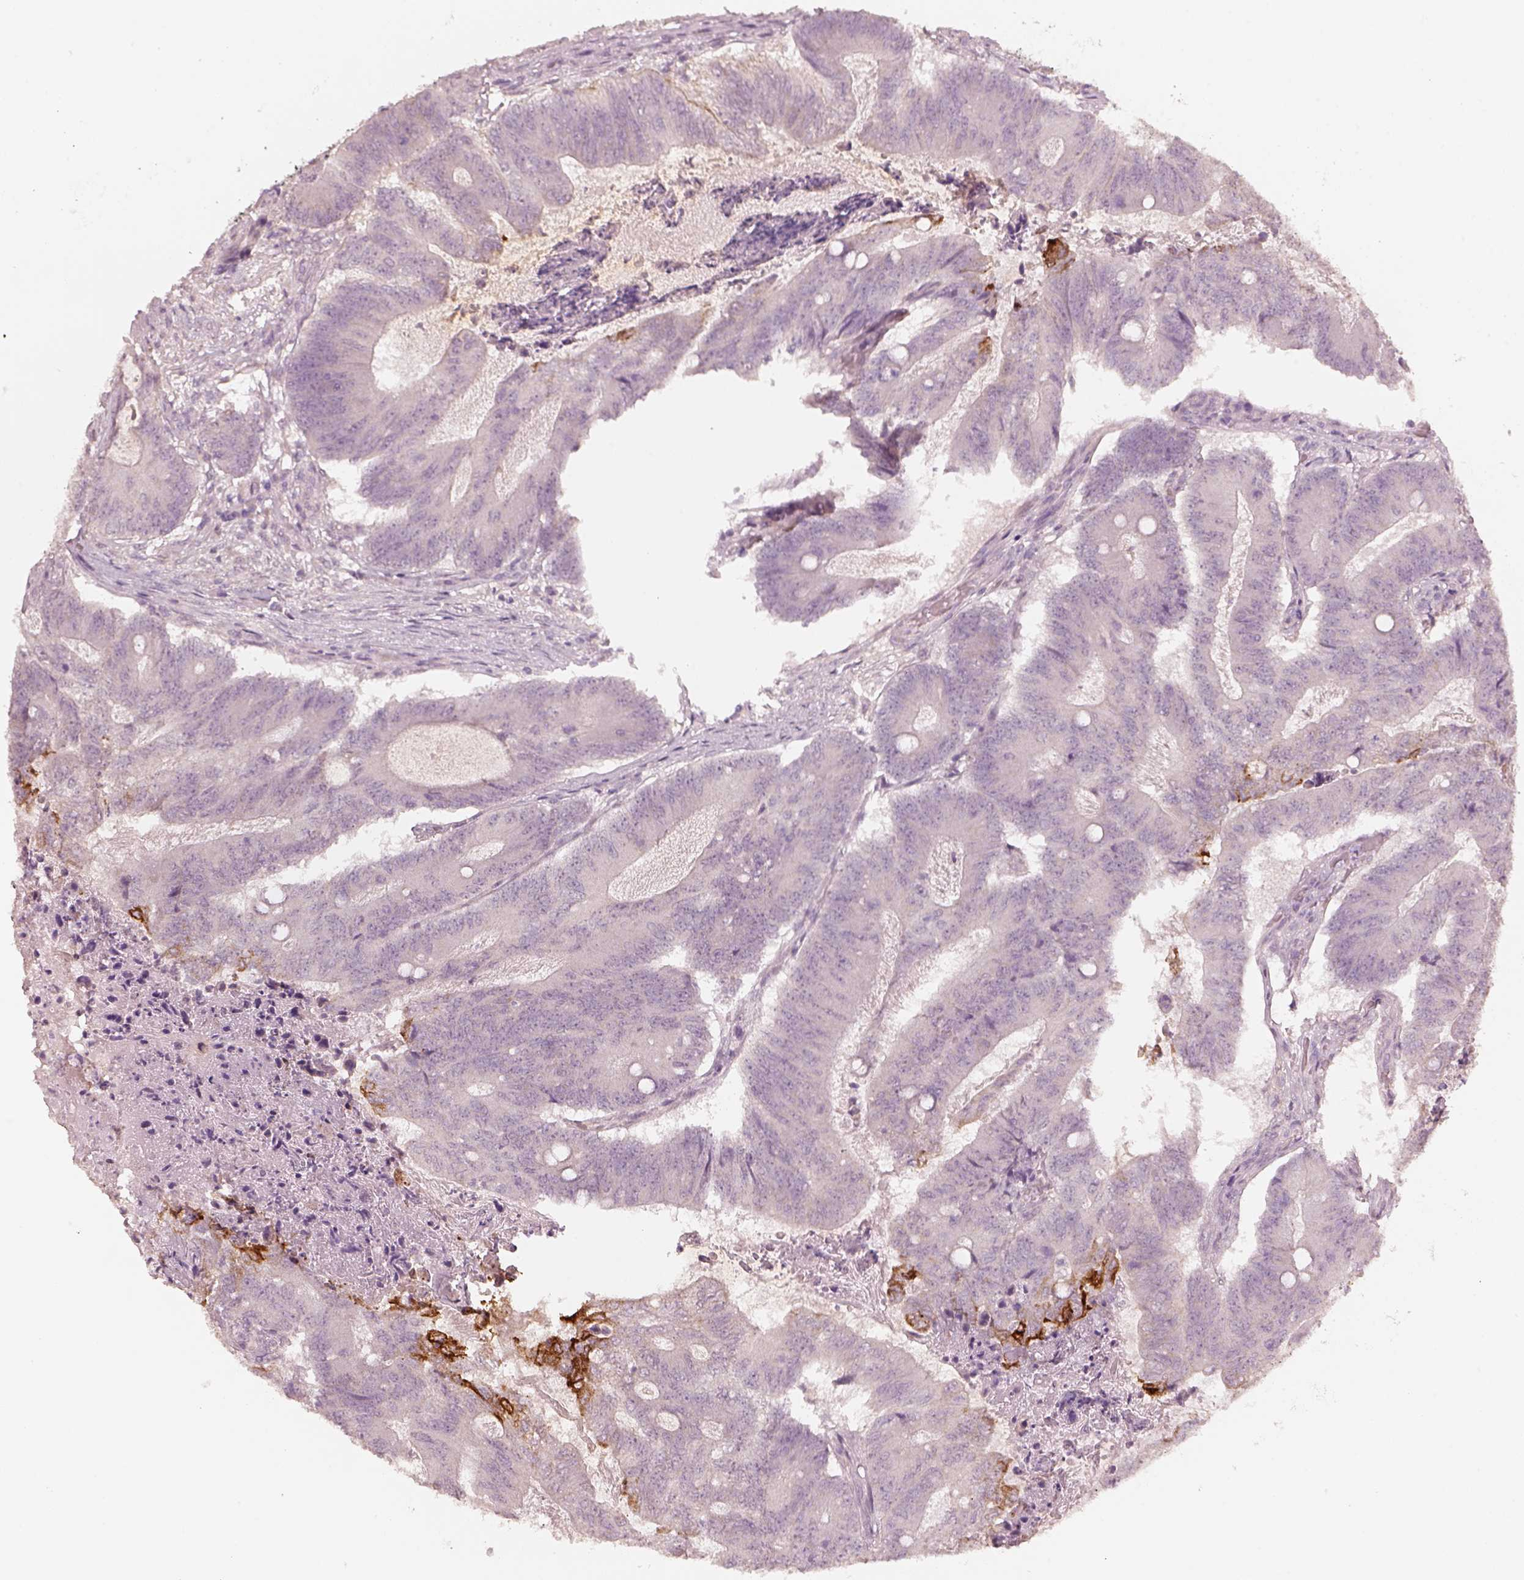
{"staining": {"intensity": "weak", "quantity": "<25%", "location": "cytoplasmic/membranous"}, "tissue": "colorectal cancer", "cell_type": "Tumor cells", "image_type": "cancer", "snomed": [{"axis": "morphology", "description": "Adenocarcinoma, NOS"}, {"axis": "topography", "description": "Colon"}], "caption": "Adenocarcinoma (colorectal) was stained to show a protein in brown. There is no significant positivity in tumor cells. Nuclei are stained in blue.", "gene": "LAMC2", "patient": {"sex": "female", "age": 70}}